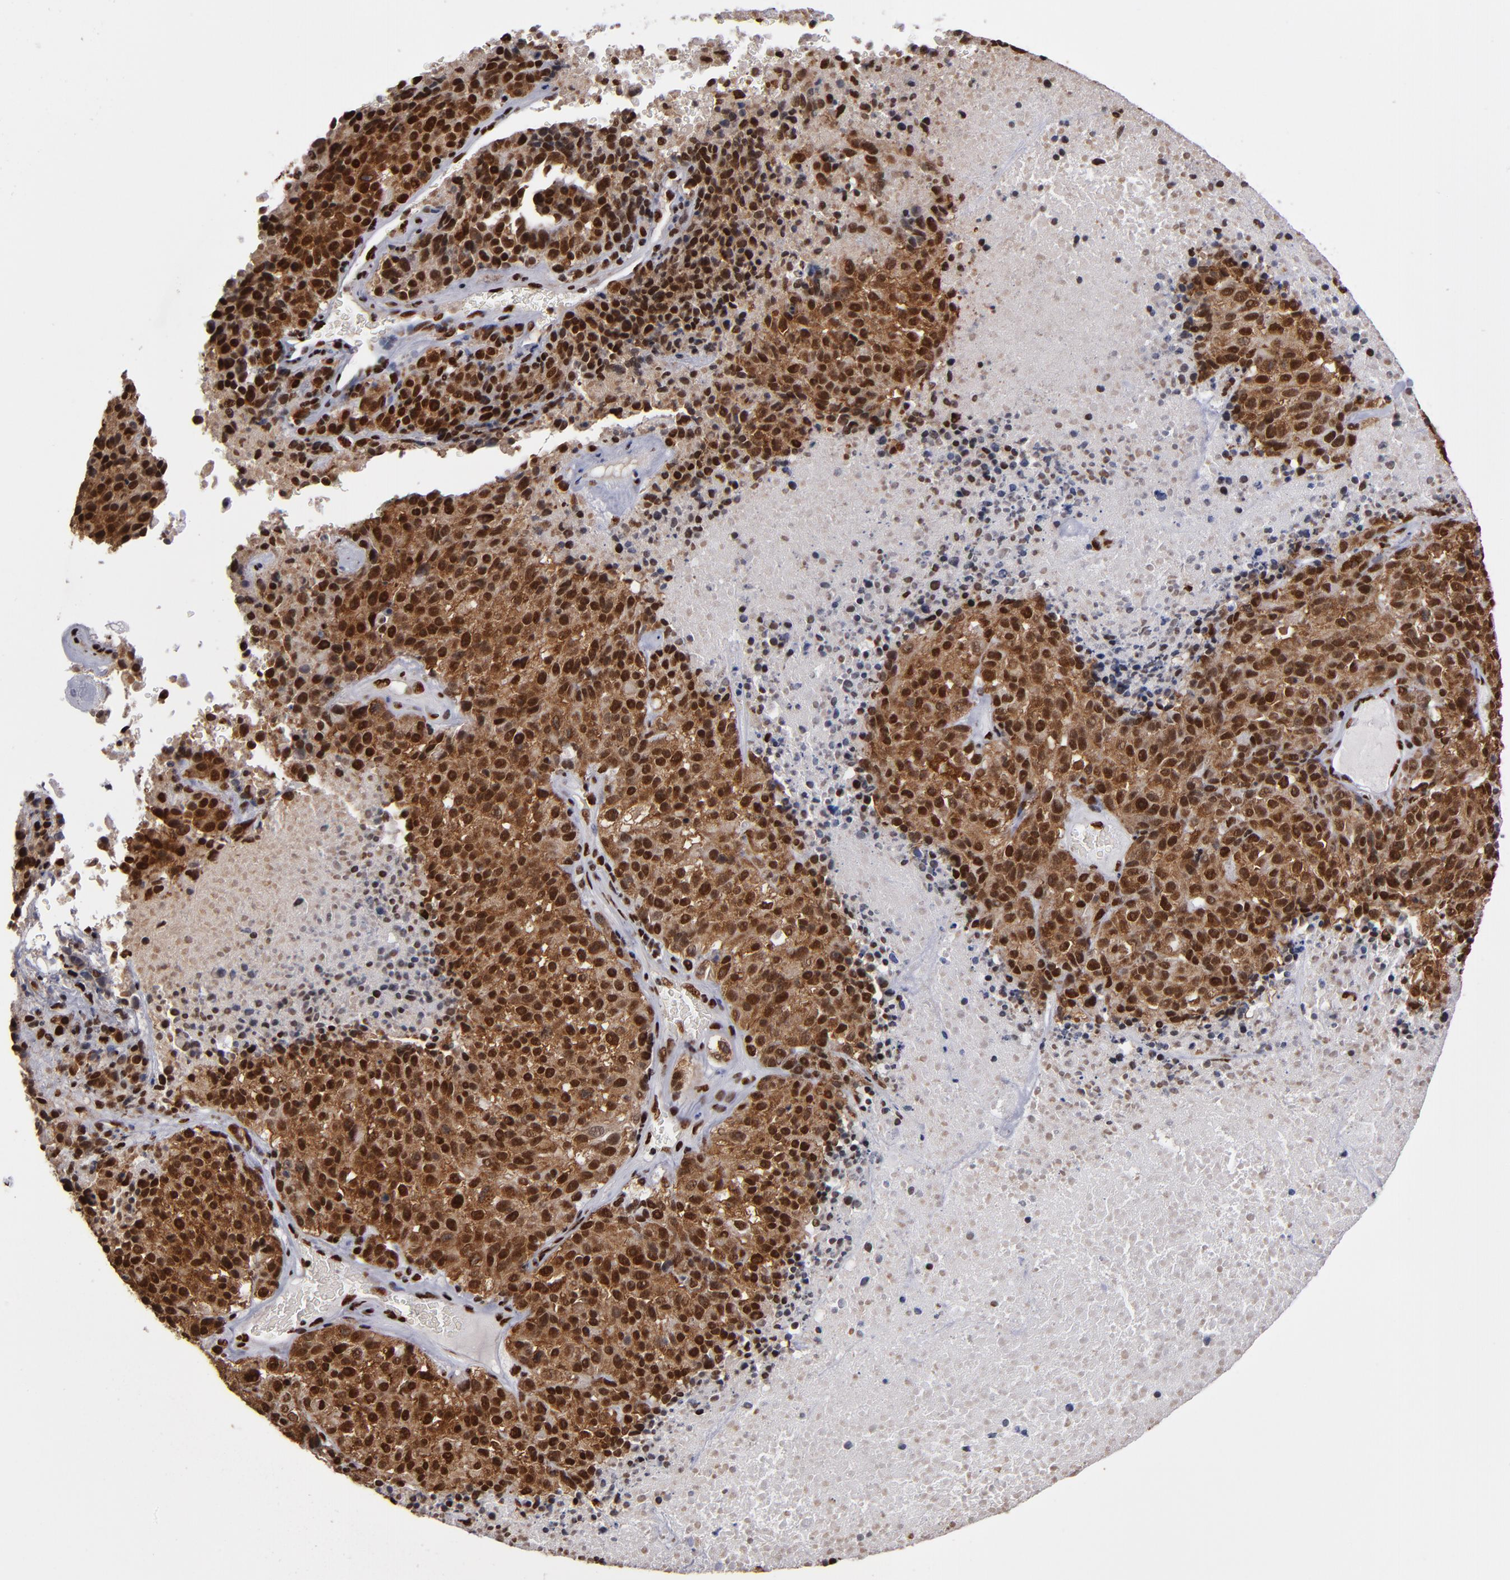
{"staining": {"intensity": "strong", "quantity": ">75%", "location": "cytoplasmic/membranous,nuclear"}, "tissue": "melanoma", "cell_type": "Tumor cells", "image_type": "cancer", "snomed": [{"axis": "morphology", "description": "Malignant melanoma, Metastatic site"}, {"axis": "topography", "description": "Cerebral cortex"}], "caption": "Strong cytoplasmic/membranous and nuclear positivity for a protein is appreciated in approximately >75% of tumor cells of melanoma using immunohistochemistry (IHC).", "gene": "MRE11", "patient": {"sex": "female", "age": 52}}